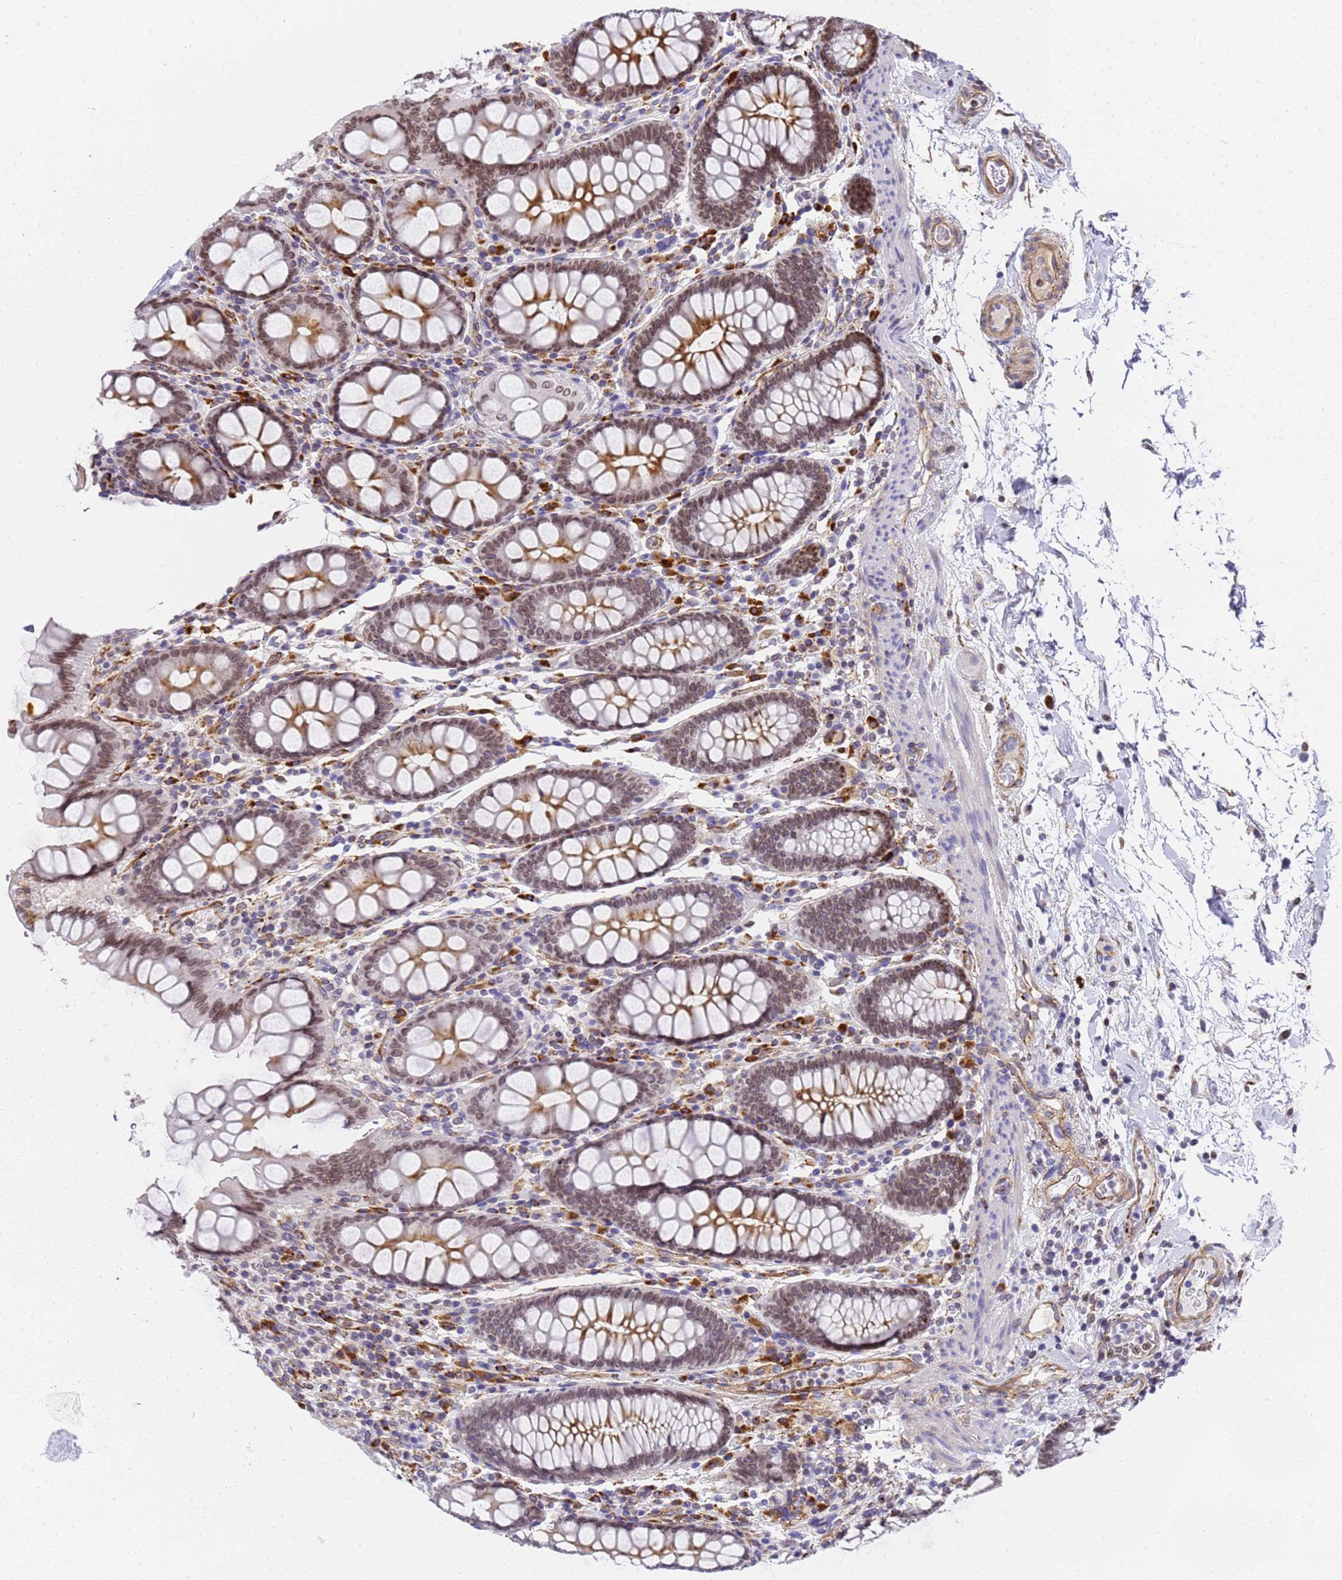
{"staining": {"intensity": "negative", "quantity": "none", "location": "none"}, "tissue": "colon", "cell_type": "Endothelial cells", "image_type": "normal", "snomed": [{"axis": "morphology", "description": "Normal tissue, NOS"}, {"axis": "topography", "description": "Colon"}], "caption": "Colon stained for a protein using immunohistochemistry (IHC) exhibits no positivity endothelial cells.", "gene": "IGFBP7", "patient": {"sex": "female", "age": 79}}